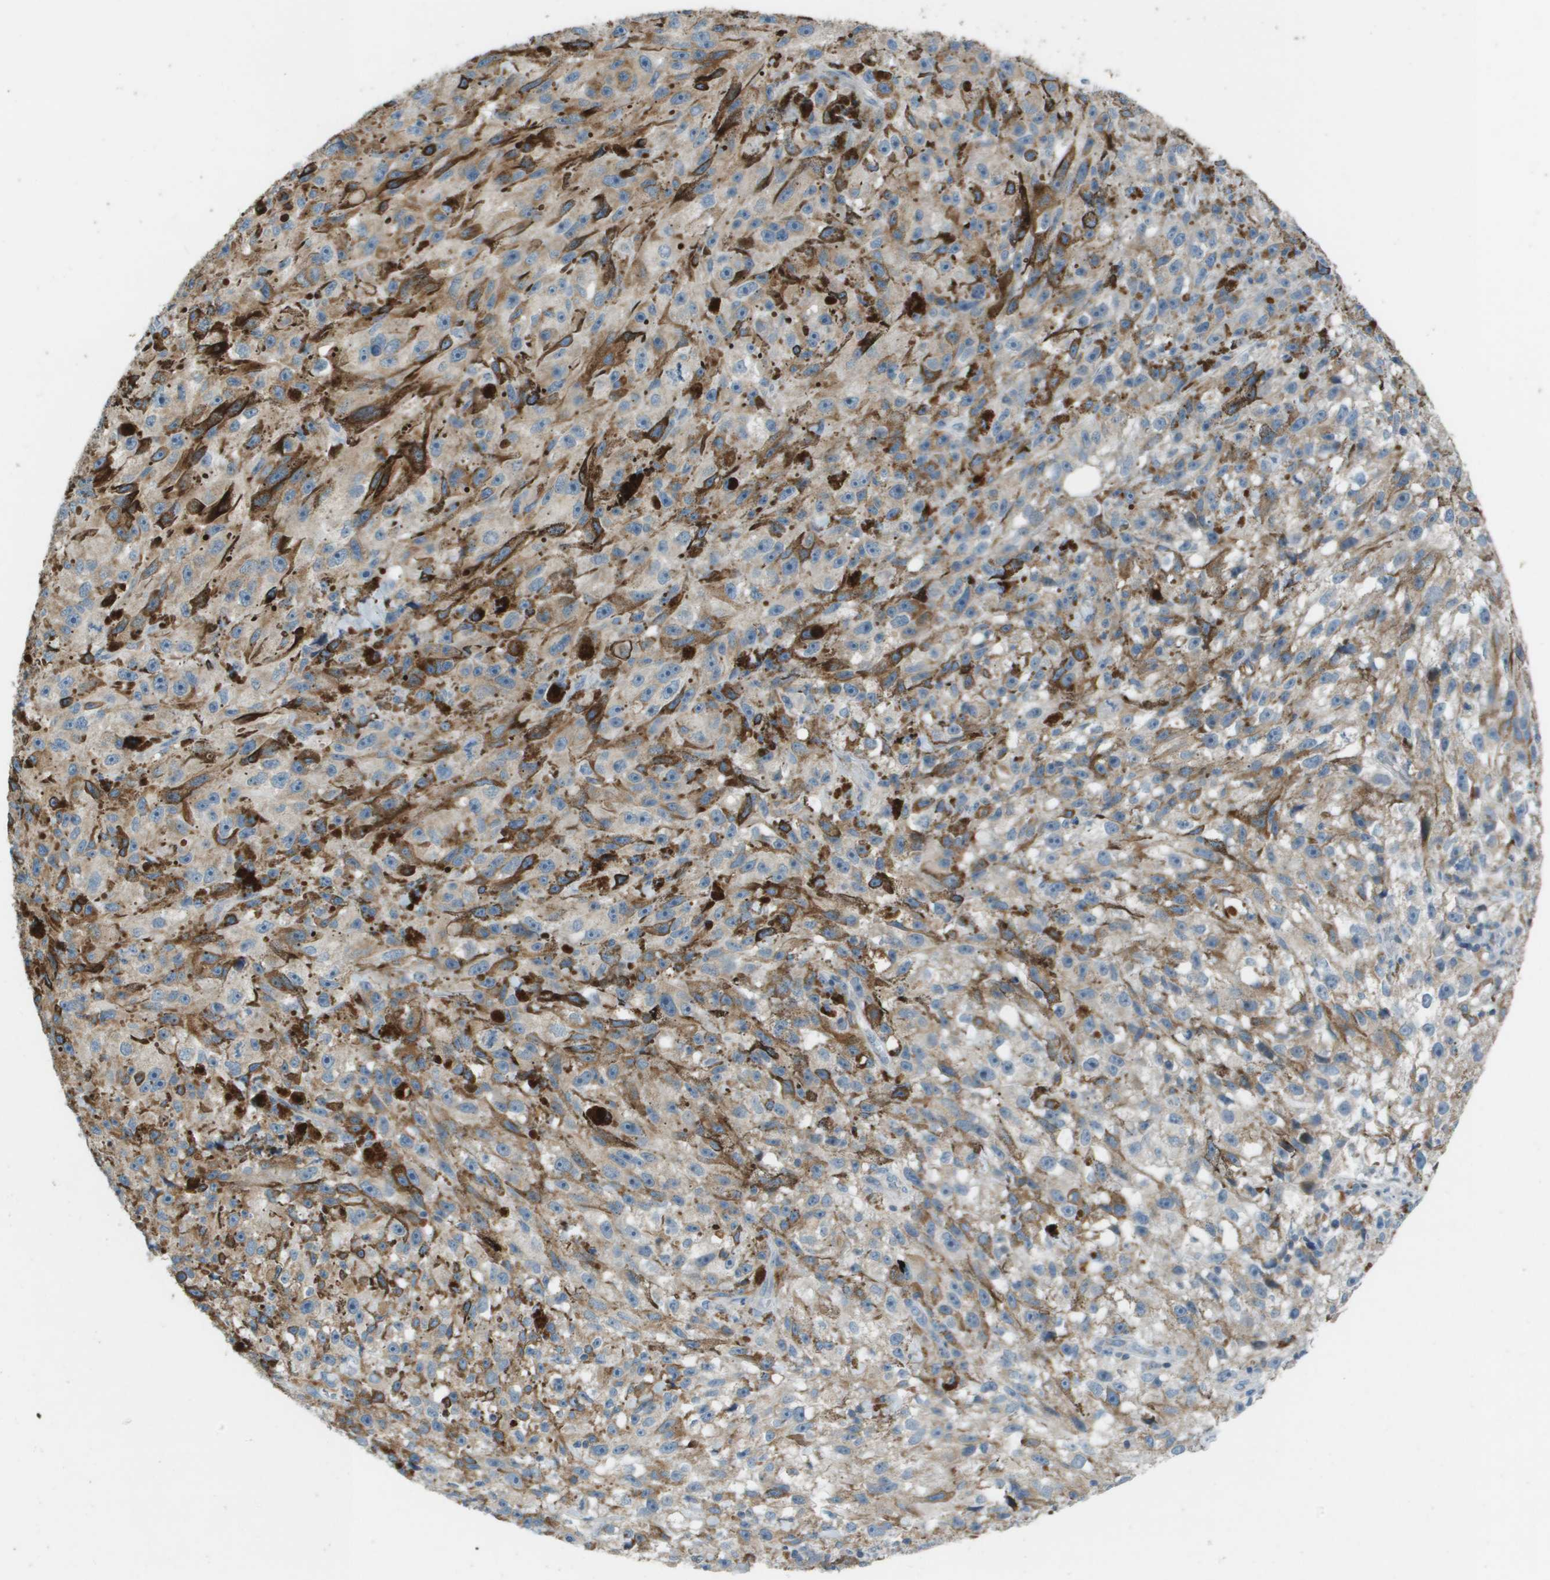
{"staining": {"intensity": "weak", "quantity": "25%-75%", "location": "cytoplasmic/membranous"}, "tissue": "melanoma", "cell_type": "Tumor cells", "image_type": "cancer", "snomed": [{"axis": "morphology", "description": "Malignant melanoma, NOS"}, {"axis": "topography", "description": "Skin"}], "caption": "Protein analysis of malignant melanoma tissue reveals weak cytoplasmic/membranous staining in approximately 25%-75% of tumor cells.", "gene": "GALNT6", "patient": {"sex": "female", "age": 104}}